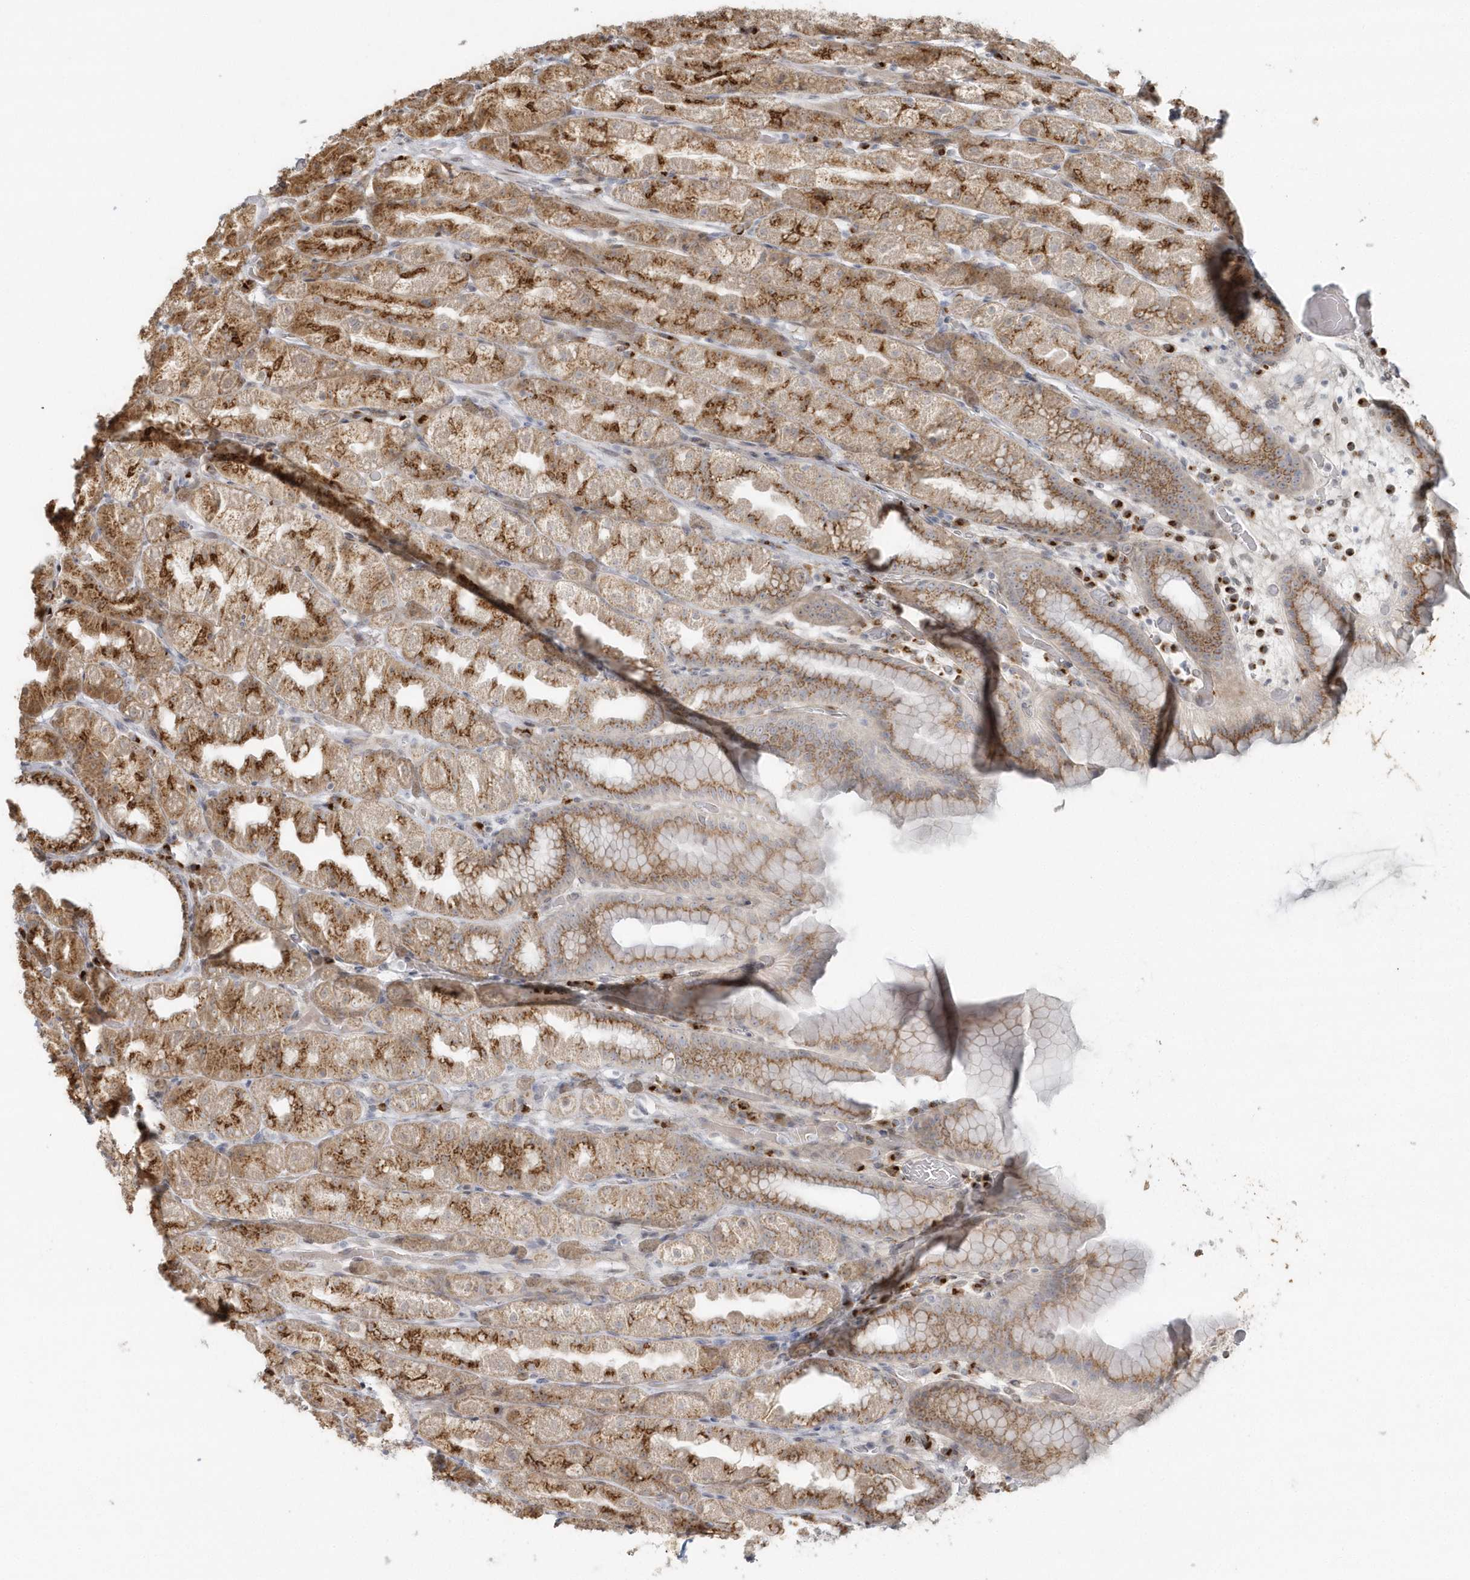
{"staining": {"intensity": "moderate", "quantity": ">75%", "location": "cytoplasmic/membranous"}, "tissue": "stomach", "cell_type": "Glandular cells", "image_type": "normal", "snomed": [{"axis": "morphology", "description": "Normal tissue, NOS"}, {"axis": "topography", "description": "Stomach, upper"}], "caption": "A high-resolution photomicrograph shows IHC staining of normal stomach, which demonstrates moderate cytoplasmic/membranous staining in about >75% of glandular cells. (Stains: DAB in brown, nuclei in blue, Microscopy: brightfield microscopy at high magnification).", "gene": "DHFR", "patient": {"sex": "male", "age": 68}}